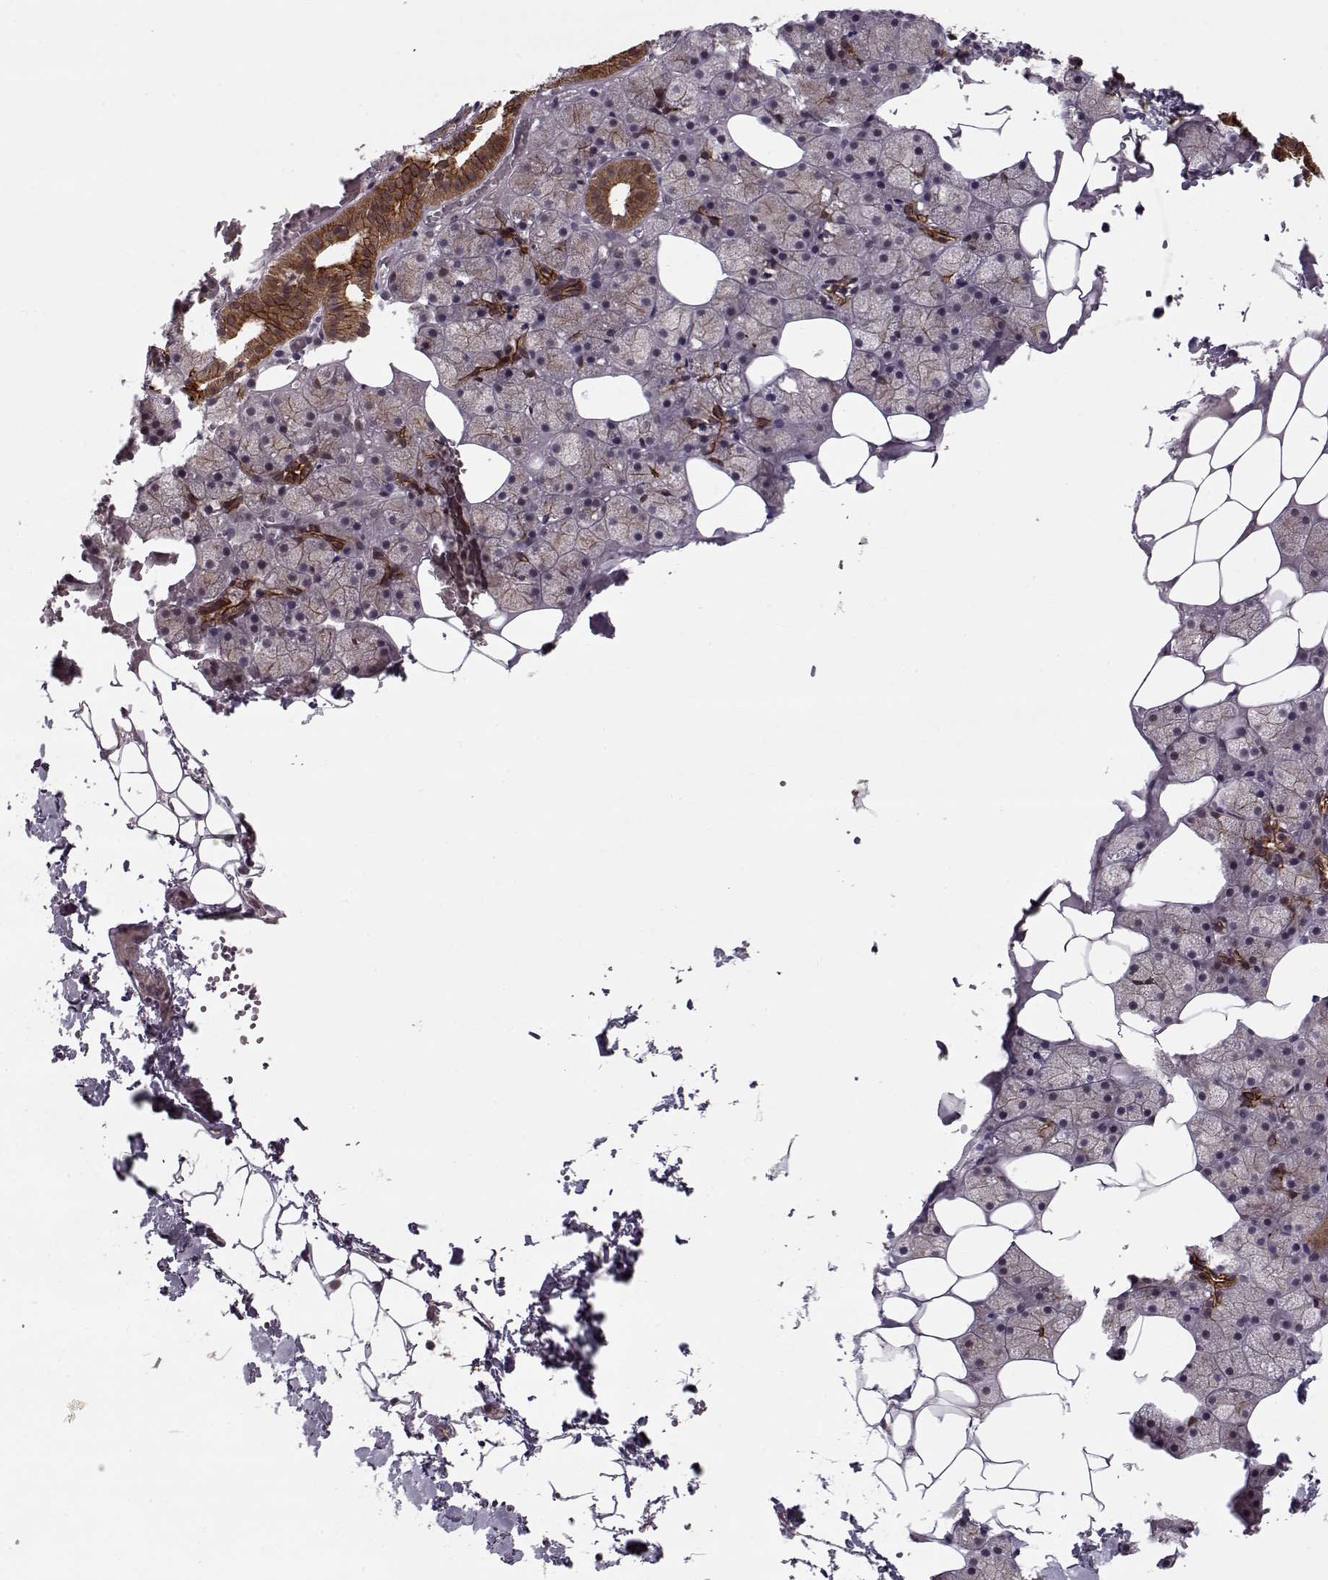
{"staining": {"intensity": "strong", "quantity": "25%-75%", "location": "cytoplasmic/membranous"}, "tissue": "salivary gland", "cell_type": "Glandular cells", "image_type": "normal", "snomed": [{"axis": "morphology", "description": "Normal tissue, NOS"}, {"axis": "topography", "description": "Salivary gland"}], "caption": "Immunohistochemistry (IHC) of unremarkable human salivary gland displays high levels of strong cytoplasmic/membranous expression in approximately 25%-75% of glandular cells.", "gene": "DENND4B", "patient": {"sex": "male", "age": 38}}